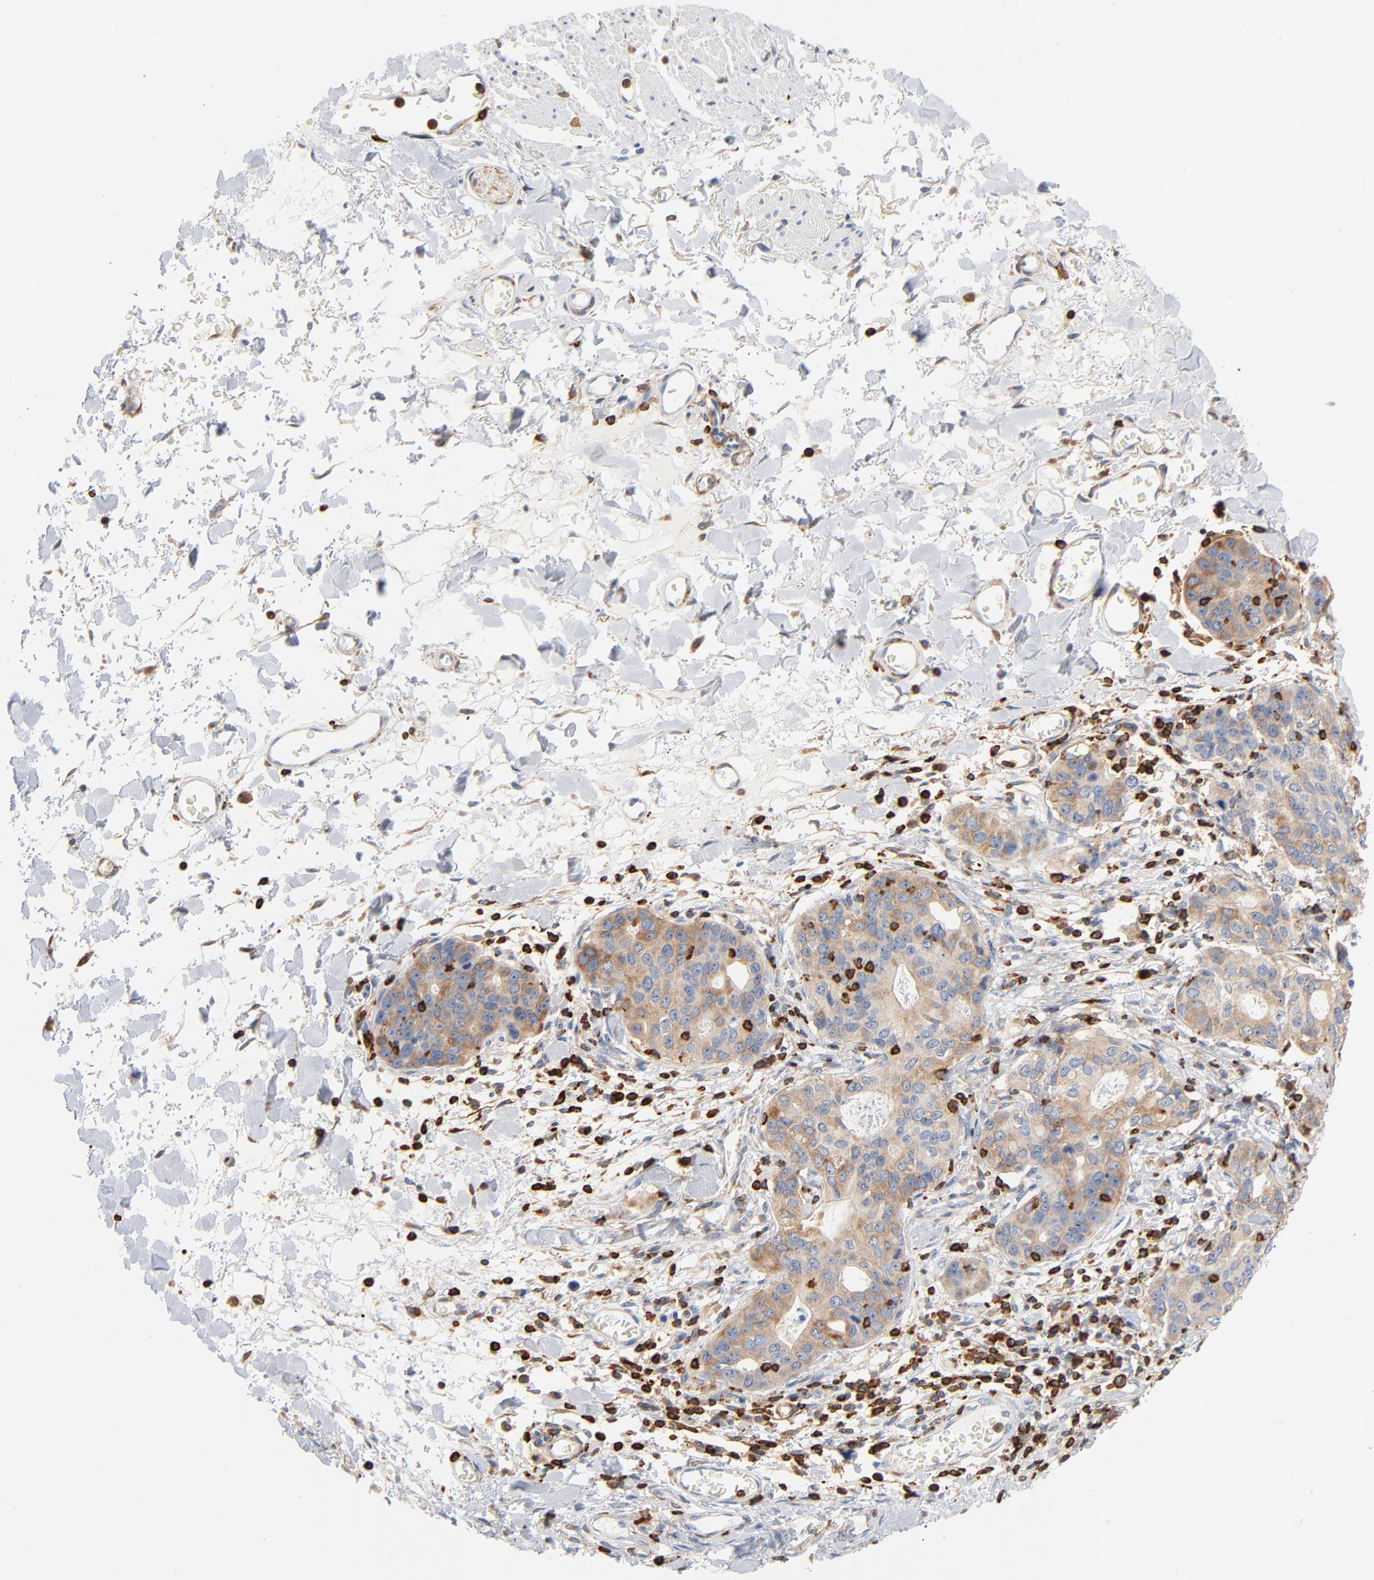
{"staining": {"intensity": "weak", "quantity": ">75%", "location": "cytoplasmic/membranous"}, "tissue": "stomach cancer", "cell_type": "Tumor cells", "image_type": "cancer", "snomed": [{"axis": "morphology", "description": "Adenocarcinoma, NOS"}, {"axis": "topography", "description": "Esophagus"}, {"axis": "topography", "description": "Stomach"}], "caption": "Immunohistochemistry (IHC) of human adenocarcinoma (stomach) demonstrates low levels of weak cytoplasmic/membranous expression in approximately >75% of tumor cells.", "gene": "SH3KBP1", "patient": {"sex": "male", "age": 74}}